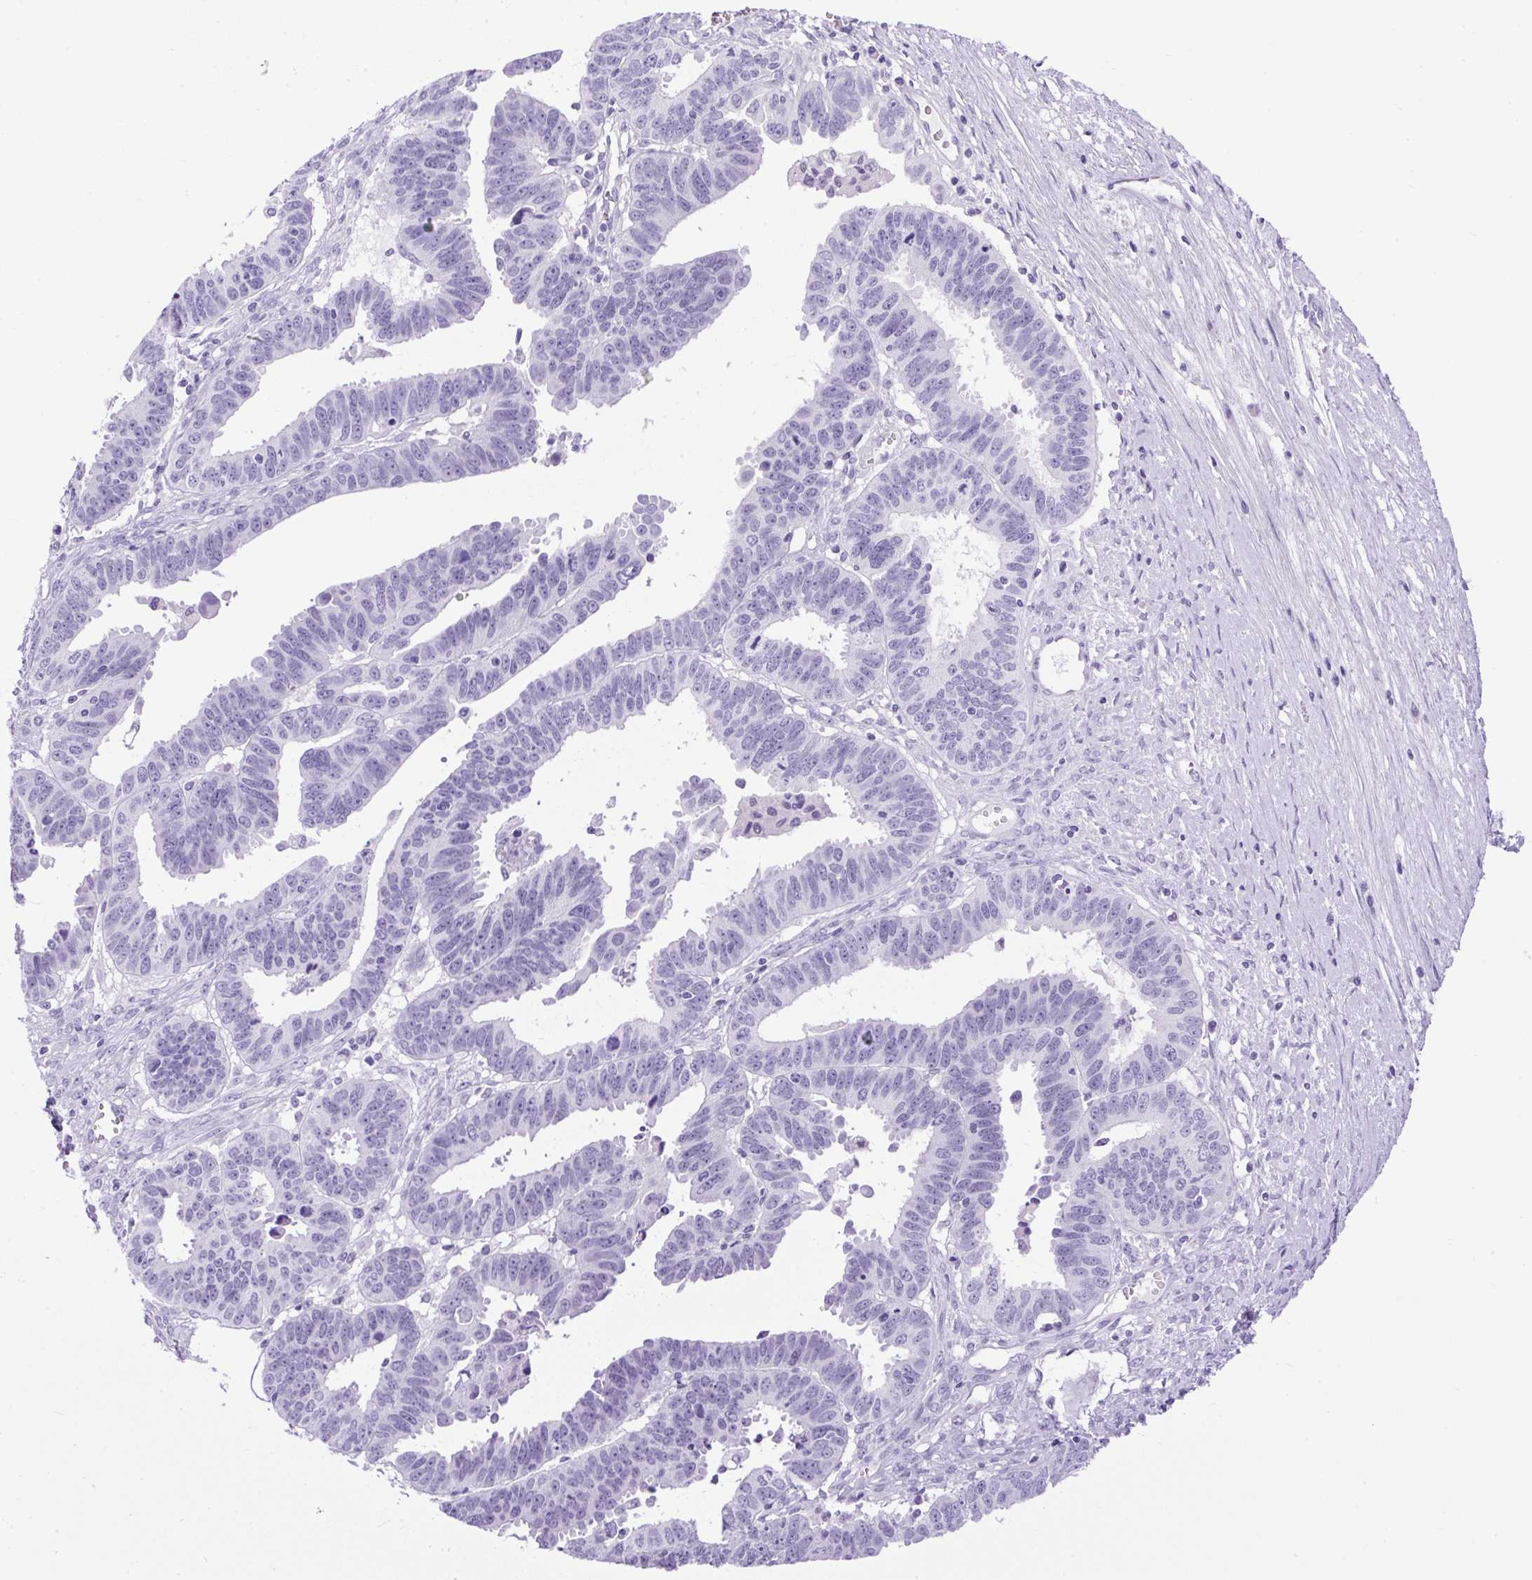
{"staining": {"intensity": "negative", "quantity": "none", "location": "none"}, "tissue": "ovarian cancer", "cell_type": "Tumor cells", "image_type": "cancer", "snomed": [{"axis": "morphology", "description": "Carcinoma, endometroid"}, {"axis": "morphology", "description": "Cystadenocarcinoma, serous, NOS"}, {"axis": "topography", "description": "Ovary"}], "caption": "High magnification brightfield microscopy of ovarian cancer (endometroid carcinoma) stained with DAB (brown) and counterstained with hematoxylin (blue): tumor cells show no significant expression.", "gene": "UPP1", "patient": {"sex": "female", "age": 45}}